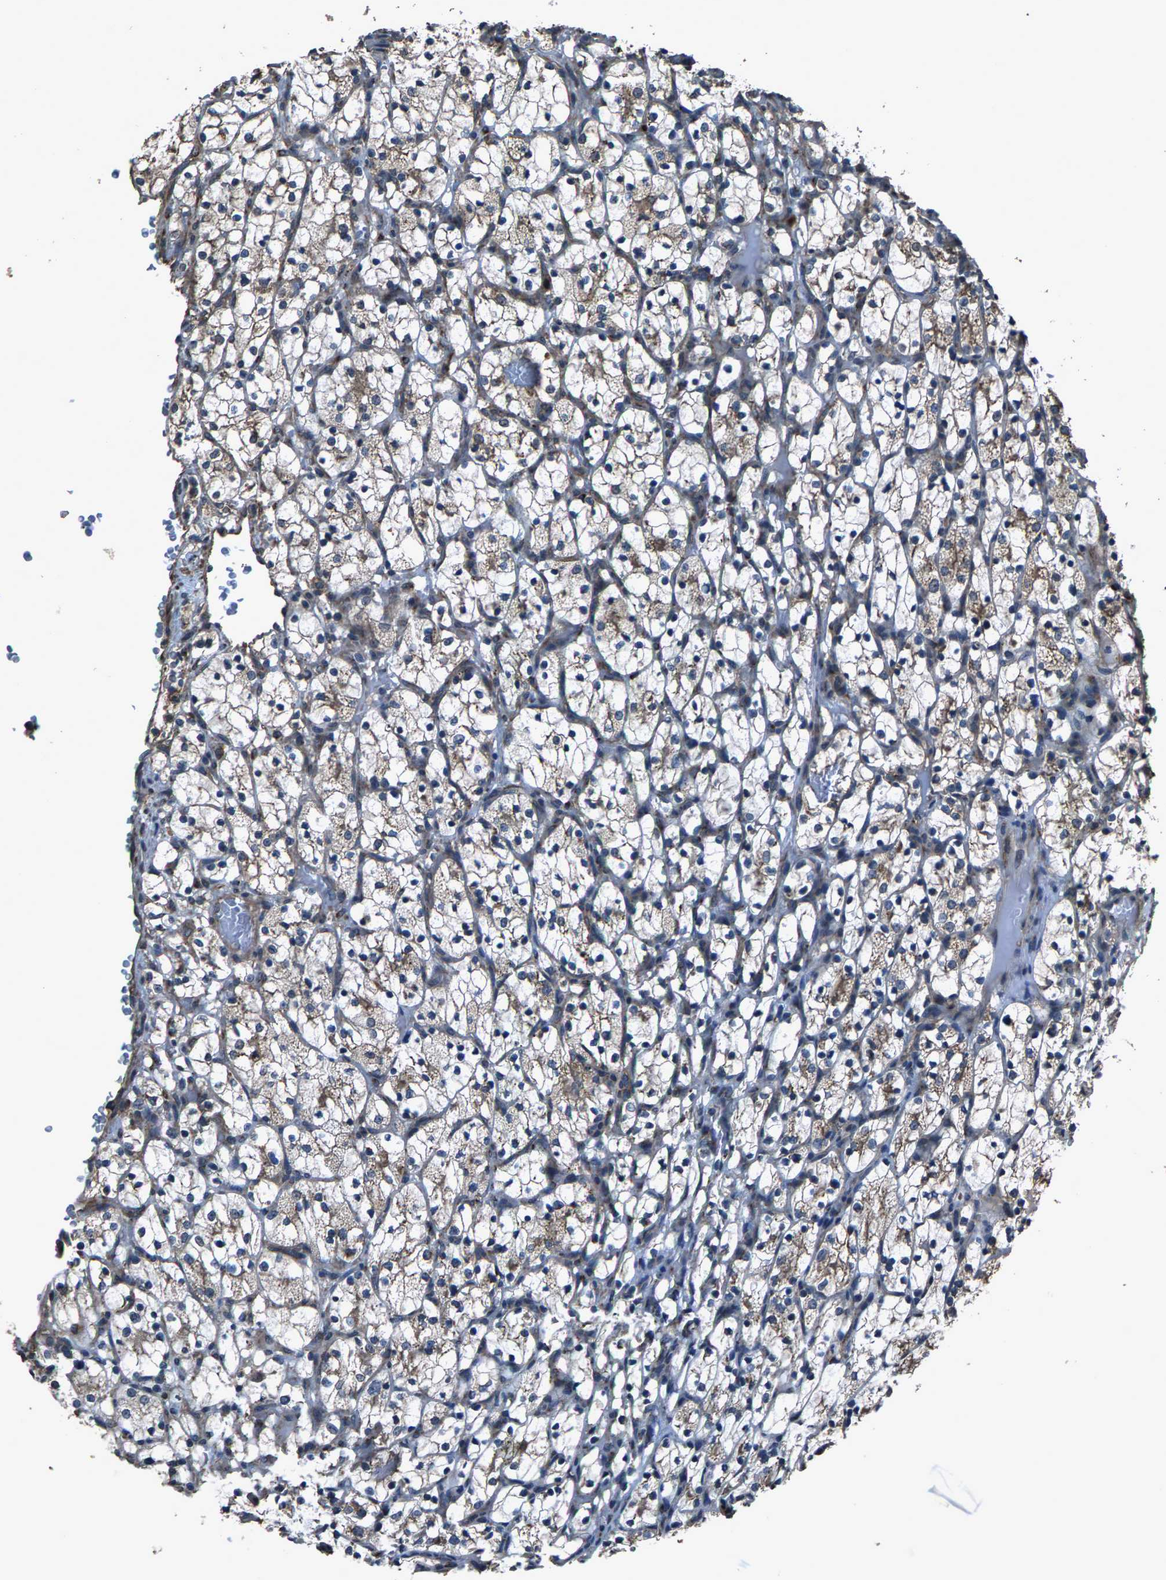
{"staining": {"intensity": "weak", "quantity": "<25%", "location": "cytoplasmic/membranous"}, "tissue": "renal cancer", "cell_type": "Tumor cells", "image_type": "cancer", "snomed": [{"axis": "morphology", "description": "Adenocarcinoma, NOS"}, {"axis": "topography", "description": "Kidney"}], "caption": "Photomicrograph shows no protein expression in tumor cells of adenocarcinoma (renal) tissue.", "gene": "SLC38A10", "patient": {"sex": "female", "age": 69}}